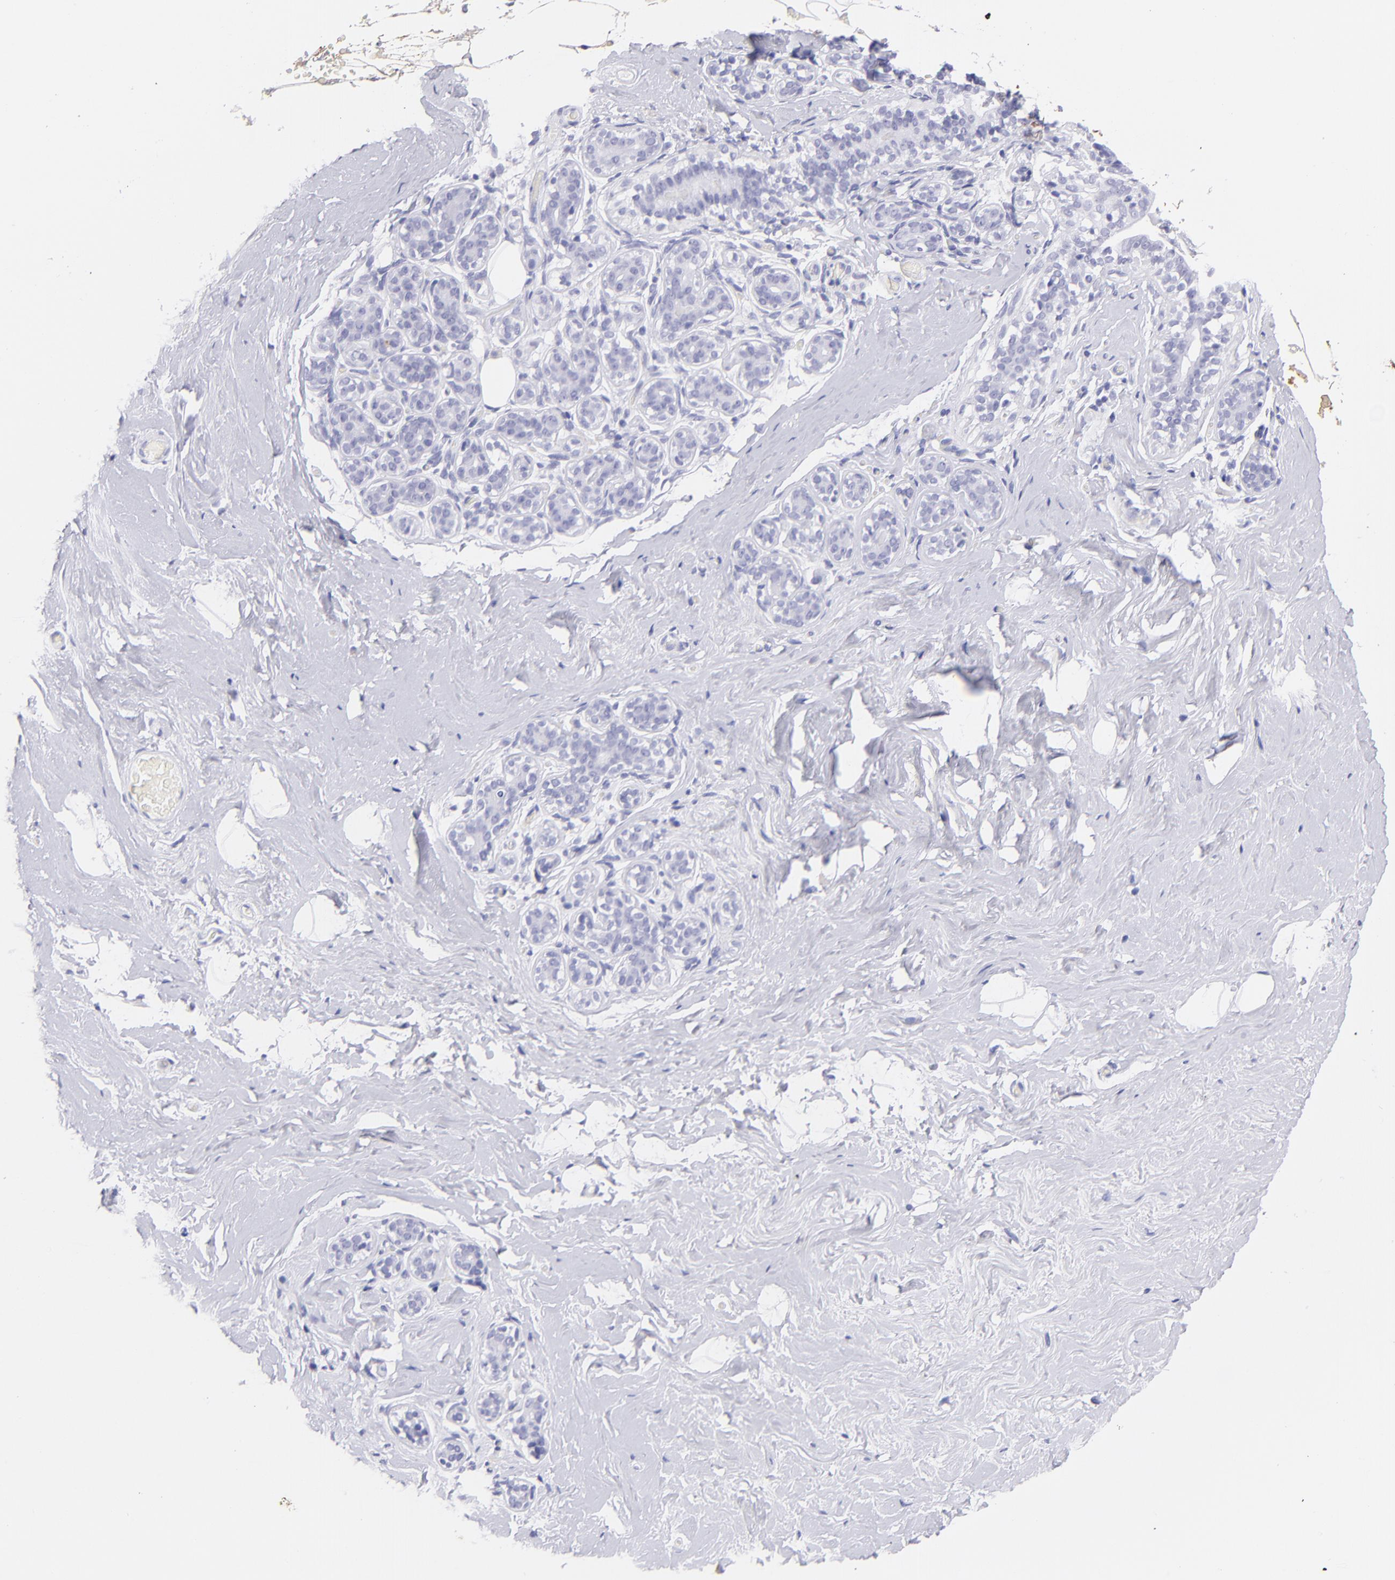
{"staining": {"intensity": "negative", "quantity": "none", "location": "none"}, "tissue": "breast", "cell_type": "Adipocytes", "image_type": "normal", "snomed": [{"axis": "morphology", "description": "Normal tissue, NOS"}, {"axis": "topography", "description": "Breast"}, {"axis": "topography", "description": "Soft tissue"}], "caption": "The immunohistochemistry histopathology image has no significant staining in adipocytes of breast. The staining was performed using DAB to visualize the protein expression in brown, while the nuclei were stained in blue with hematoxylin (Magnification: 20x).", "gene": "PIP", "patient": {"sex": "female", "age": 75}}